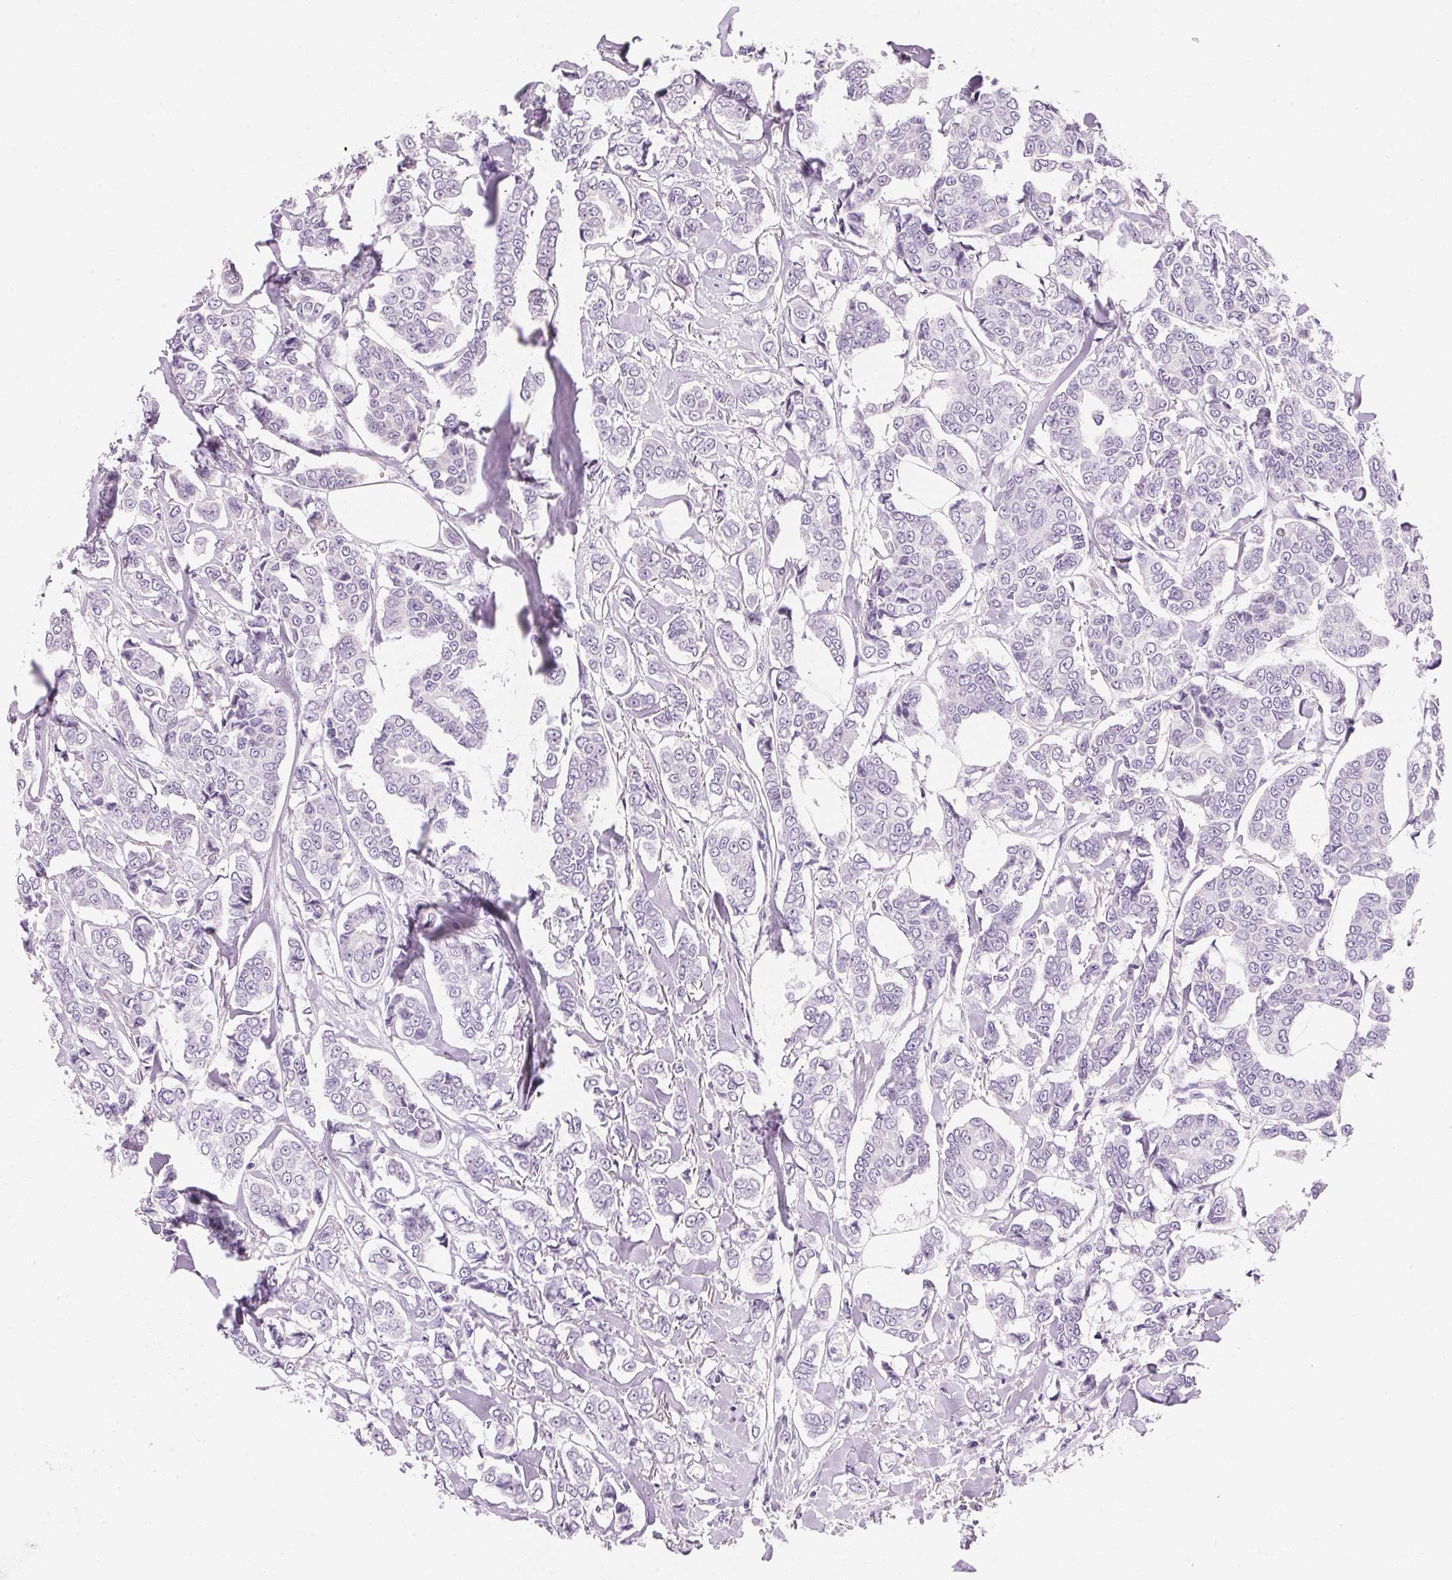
{"staining": {"intensity": "negative", "quantity": "none", "location": "none"}, "tissue": "breast cancer", "cell_type": "Tumor cells", "image_type": "cancer", "snomed": [{"axis": "morphology", "description": "Duct carcinoma"}, {"axis": "topography", "description": "Breast"}], "caption": "Tumor cells are negative for brown protein staining in breast cancer (intraductal carcinoma).", "gene": "CYP11B1", "patient": {"sex": "female", "age": 94}}